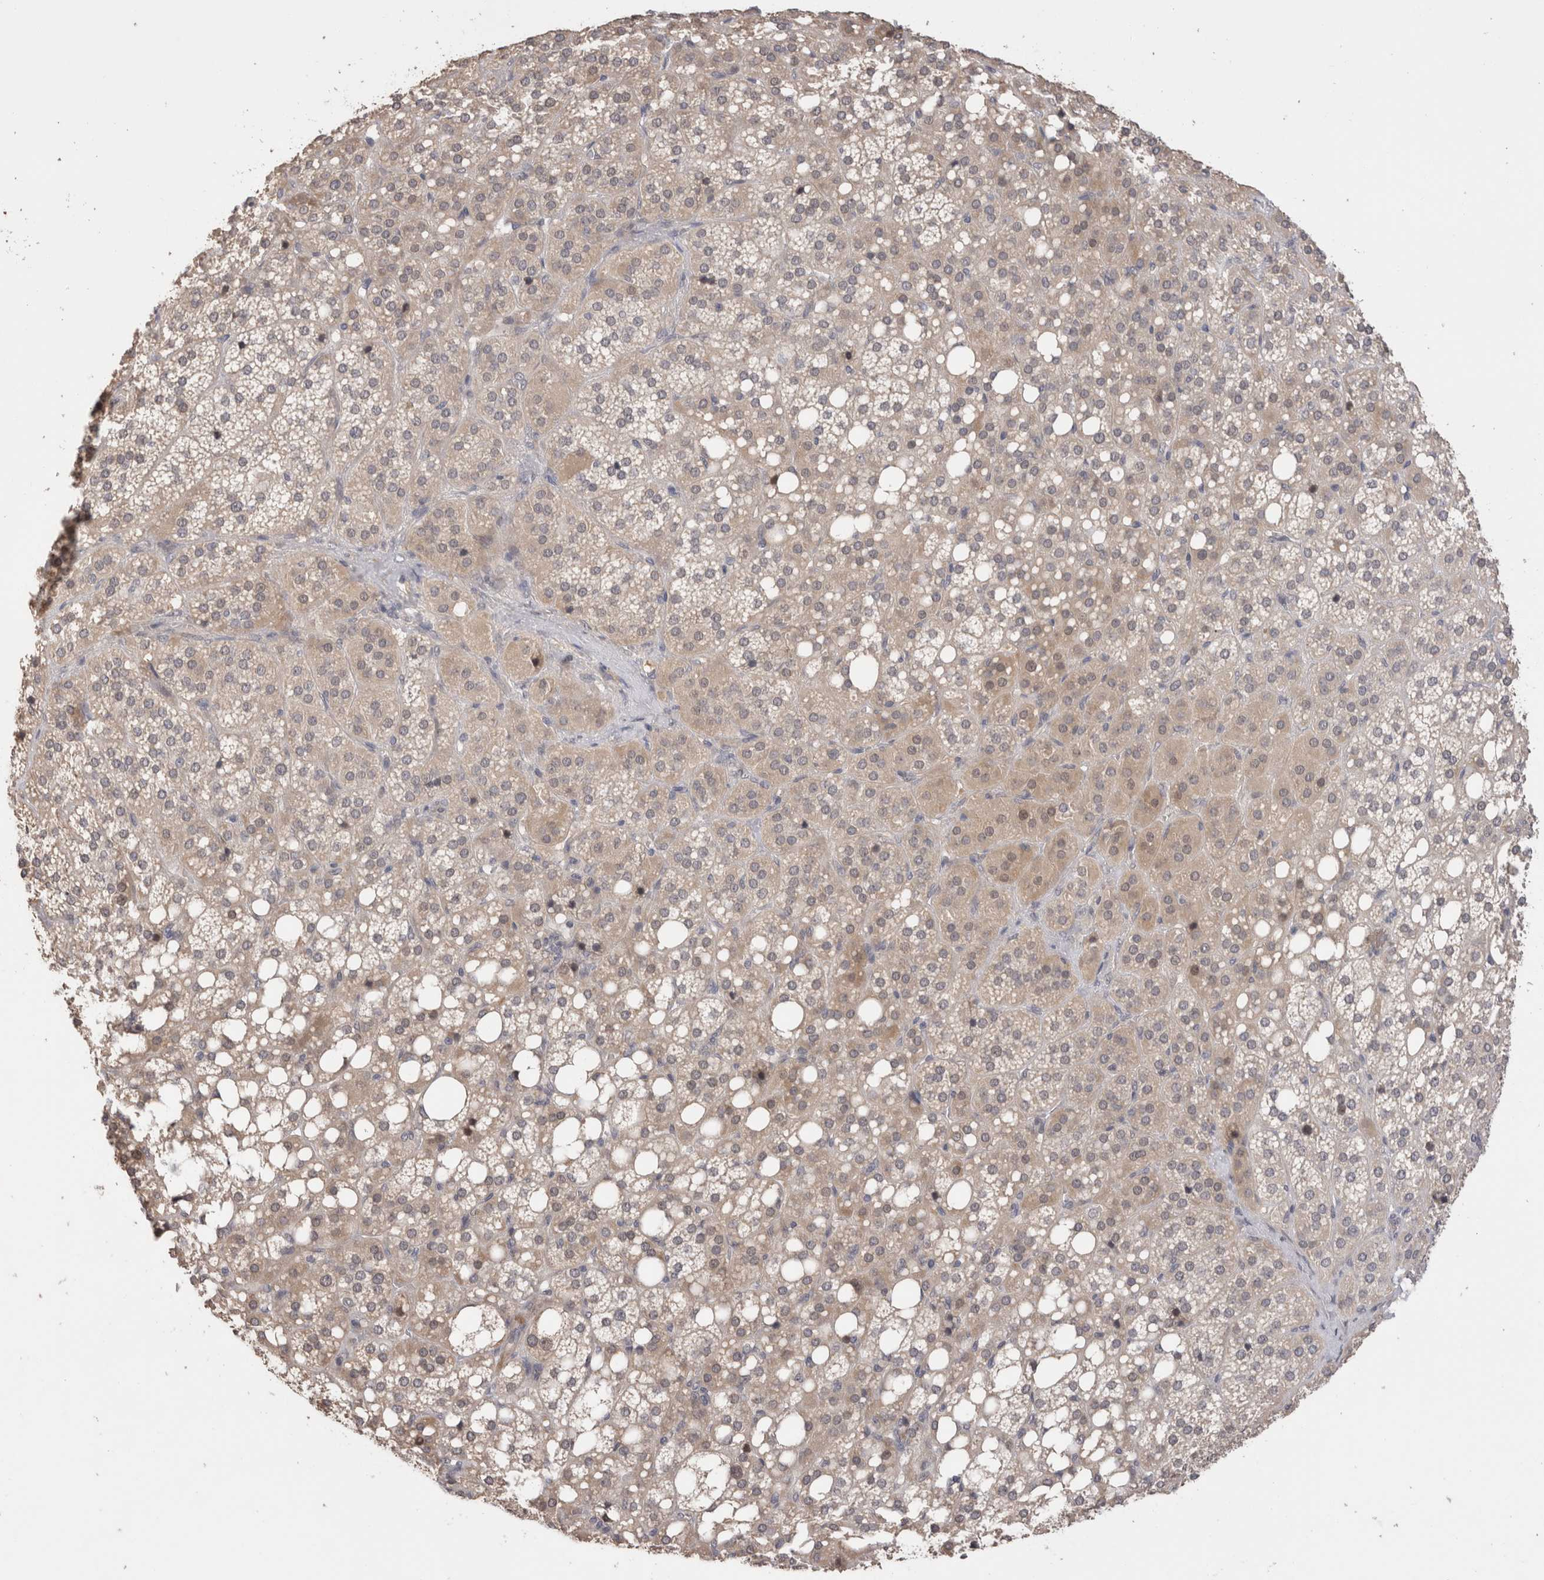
{"staining": {"intensity": "weak", "quantity": ">75%", "location": "cytoplasmic/membranous"}, "tissue": "adrenal gland", "cell_type": "Glandular cells", "image_type": "normal", "snomed": [{"axis": "morphology", "description": "Normal tissue, NOS"}, {"axis": "topography", "description": "Adrenal gland"}], "caption": "An image of human adrenal gland stained for a protein reveals weak cytoplasmic/membranous brown staining in glandular cells.", "gene": "CRYBG1", "patient": {"sex": "female", "age": 59}}